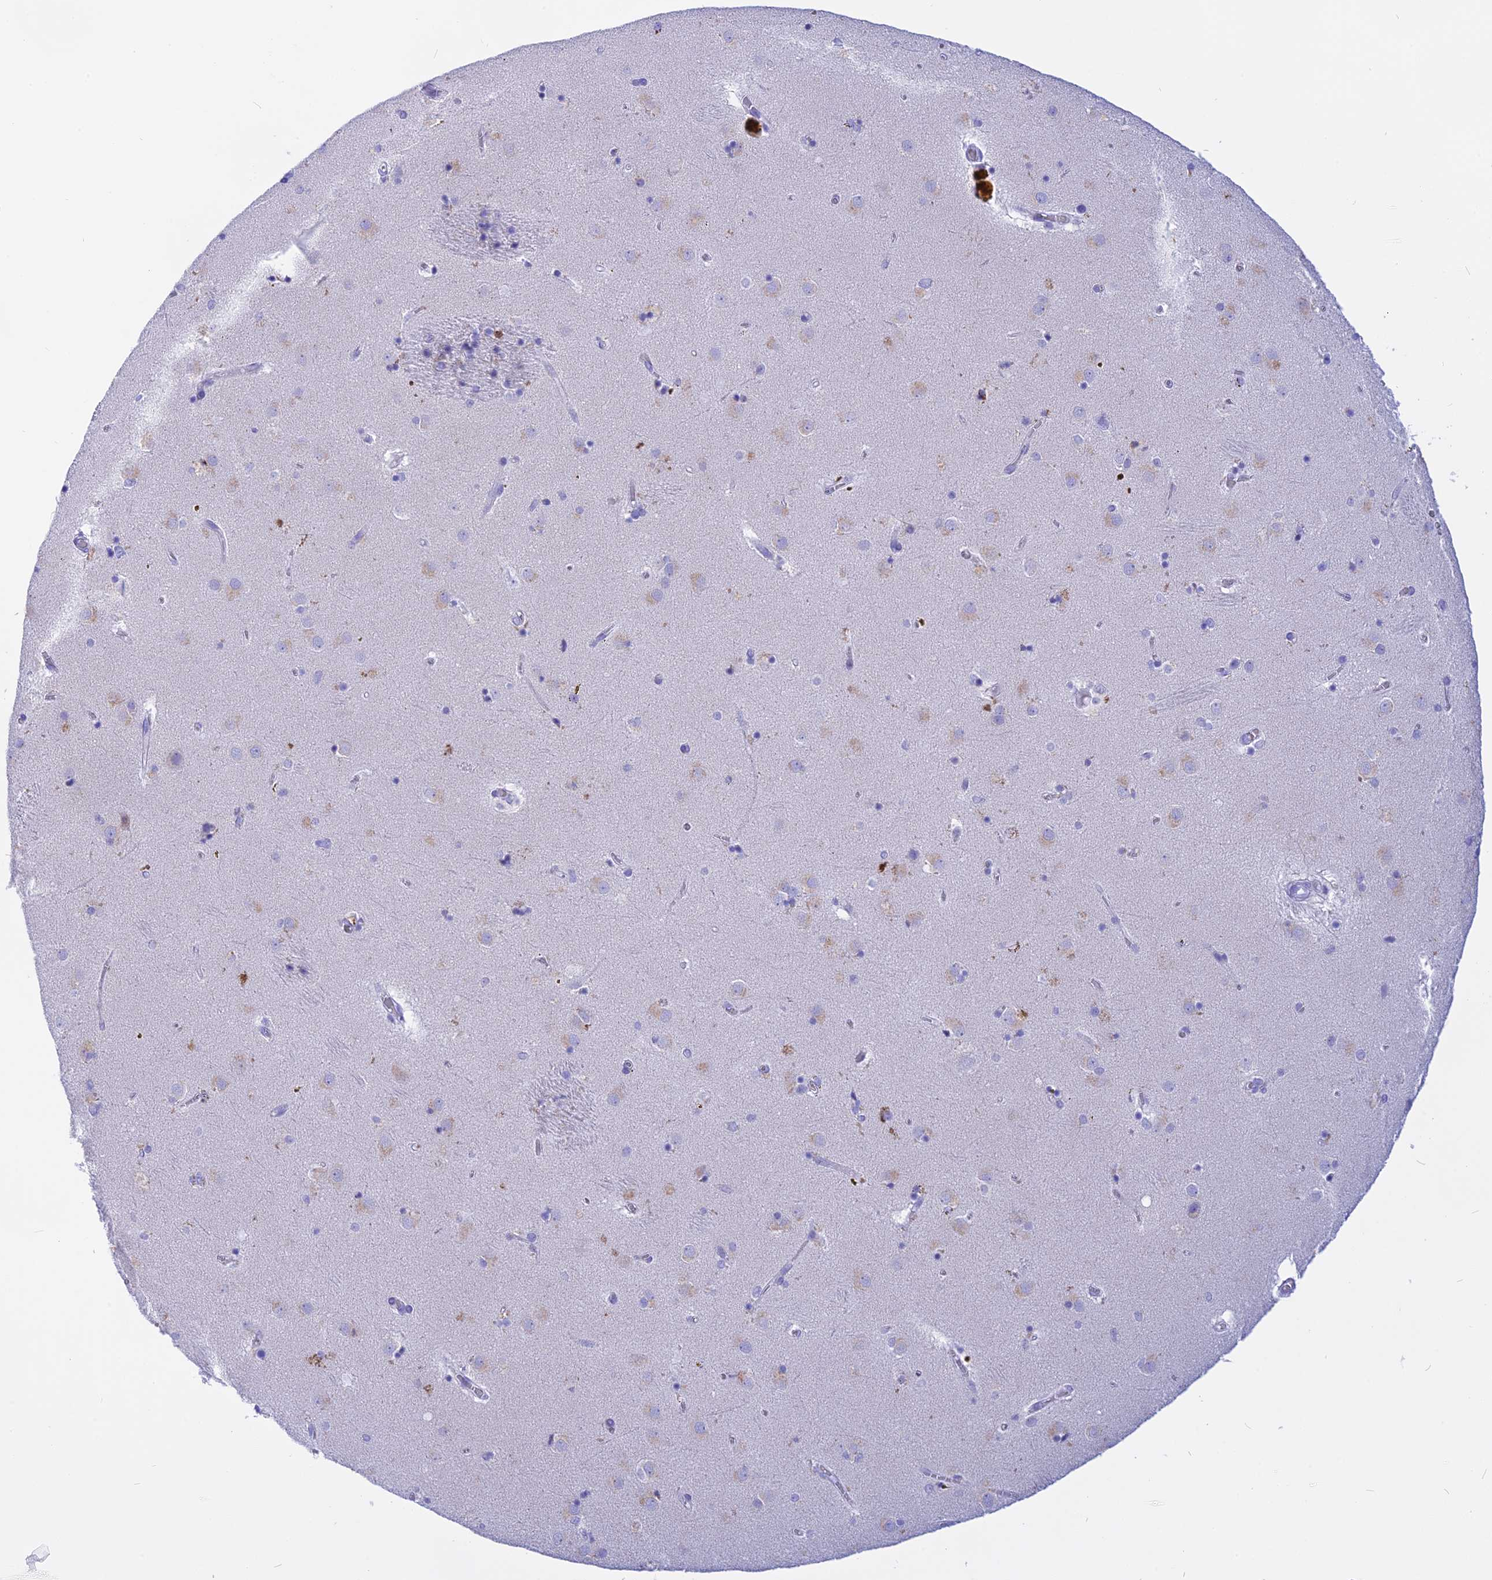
{"staining": {"intensity": "negative", "quantity": "none", "location": "none"}, "tissue": "caudate", "cell_type": "Glial cells", "image_type": "normal", "snomed": [{"axis": "morphology", "description": "Normal tissue, NOS"}, {"axis": "topography", "description": "Lateral ventricle wall"}], "caption": "Immunohistochemical staining of normal human caudate demonstrates no significant positivity in glial cells. (Brightfield microscopy of DAB IHC at high magnification).", "gene": "ISCA1", "patient": {"sex": "male", "age": 70}}